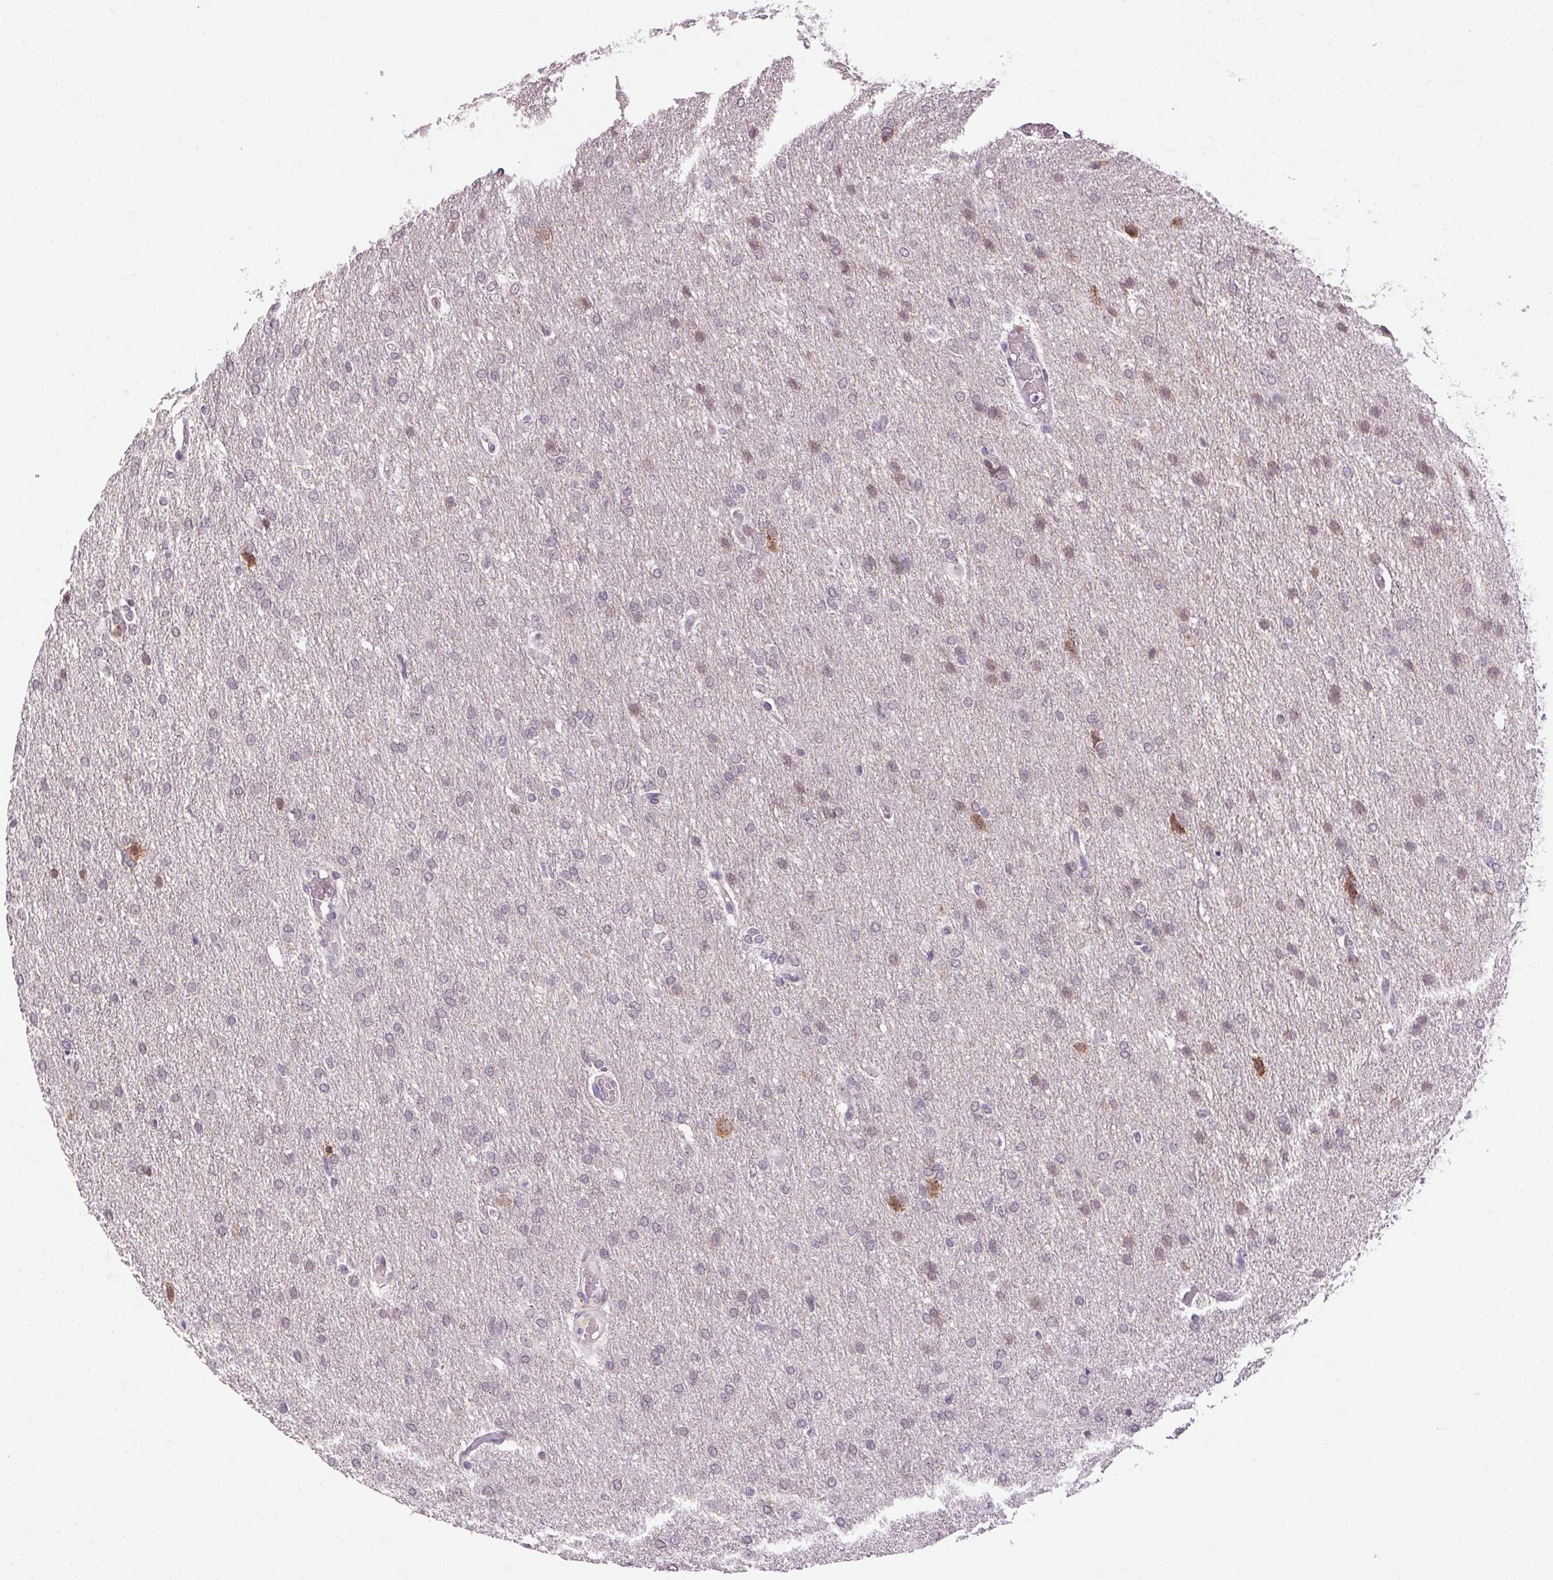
{"staining": {"intensity": "weak", "quantity": "<25%", "location": "nuclear"}, "tissue": "glioma", "cell_type": "Tumor cells", "image_type": "cancer", "snomed": [{"axis": "morphology", "description": "Glioma, malignant, High grade"}, {"axis": "topography", "description": "Brain"}], "caption": "Immunohistochemistry of human malignant glioma (high-grade) demonstrates no positivity in tumor cells.", "gene": "FAM168A", "patient": {"sex": "male", "age": 68}}